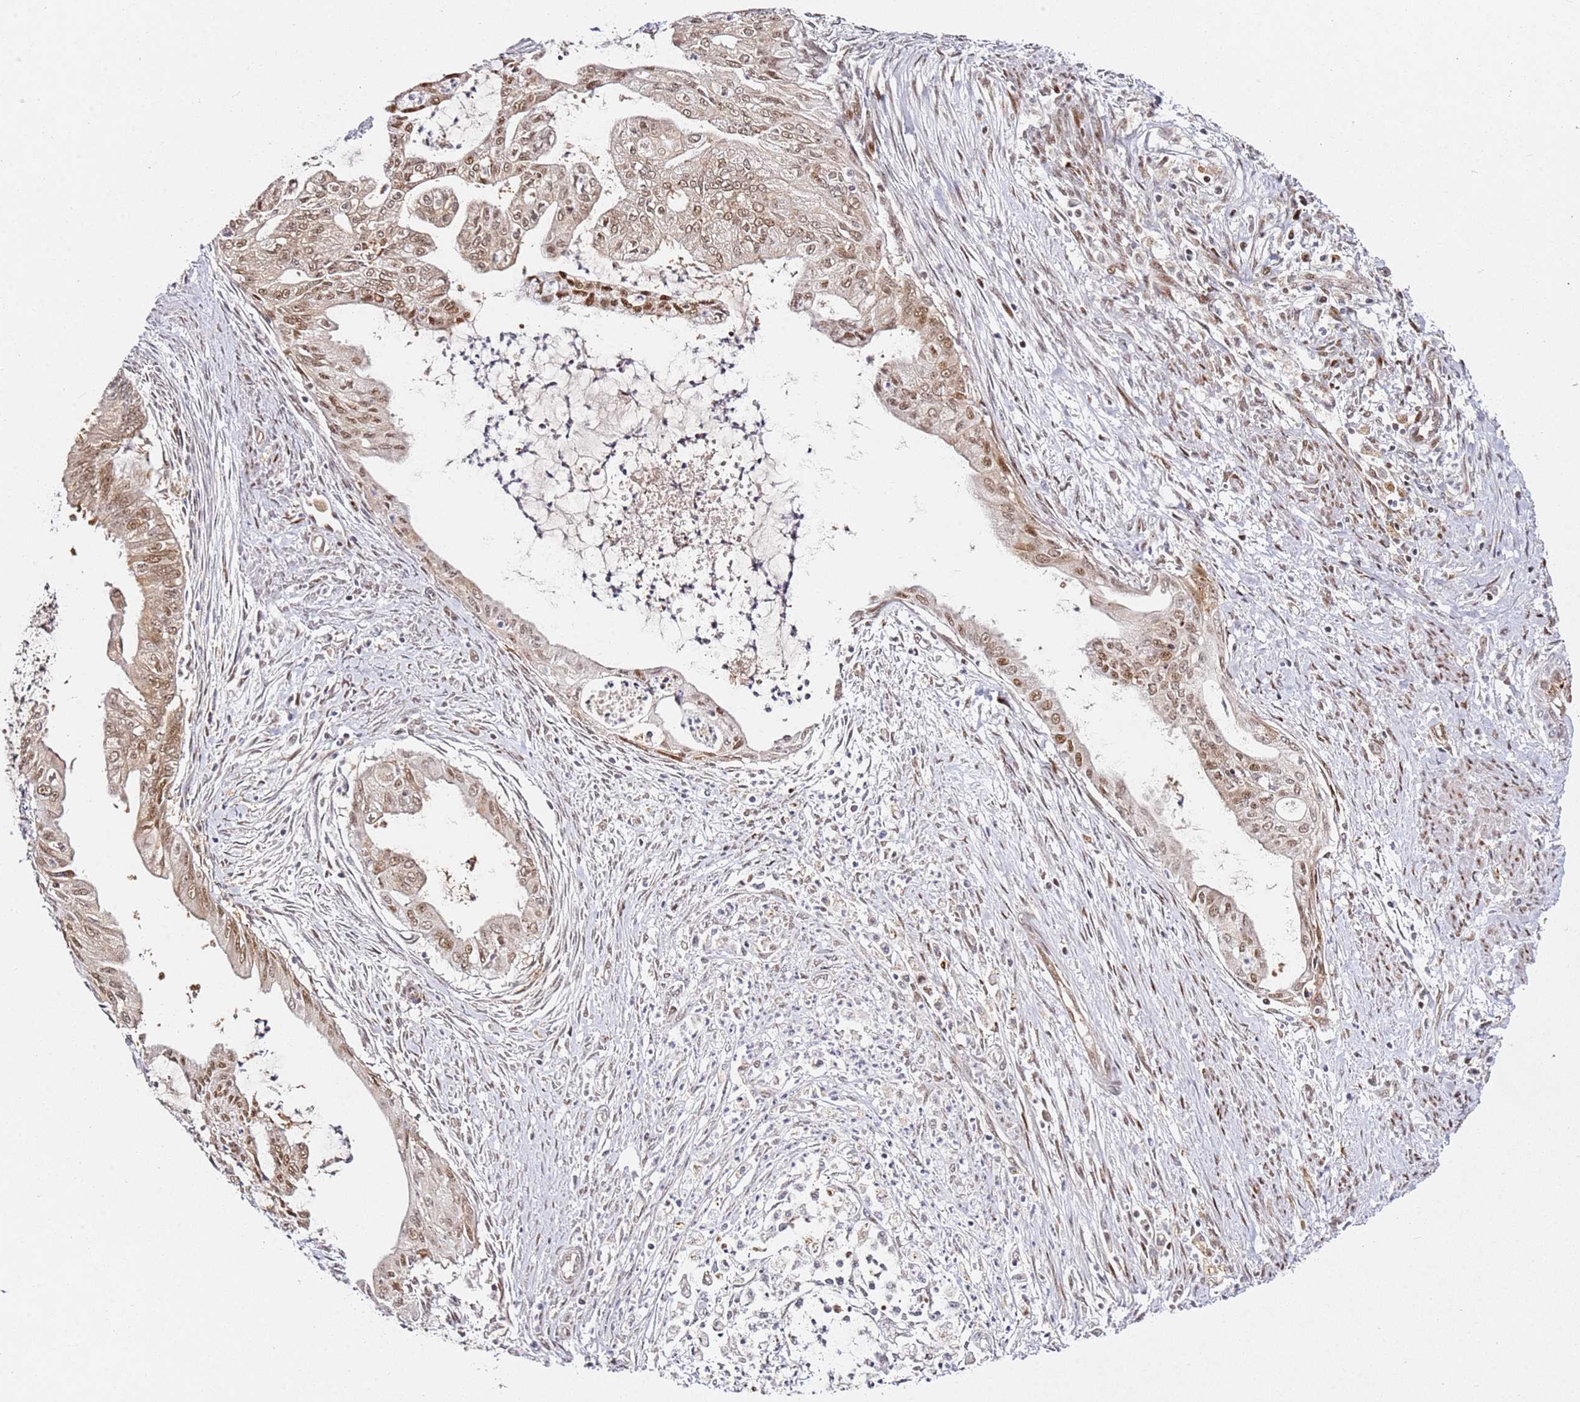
{"staining": {"intensity": "moderate", "quantity": ">75%", "location": "cytoplasmic/membranous,nuclear"}, "tissue": "endometrial cancer", "cell_type": "Tumor cells", "image_type": "cancer", "snomed": [{"axis": "morphology", "description": "Adenocarcinoma, NOS"}, {"axis": "topography", "description": "Endometrium"}], "caption": "Moderate cytoplasmic/membranous and nuclear expression for a protein is seen in approximately >75% of tumor cells of endometrial cancer using immunohistochemistry (IHC).", "gene": "SMOX", "patient": {"sex": "female", "age": 73}}